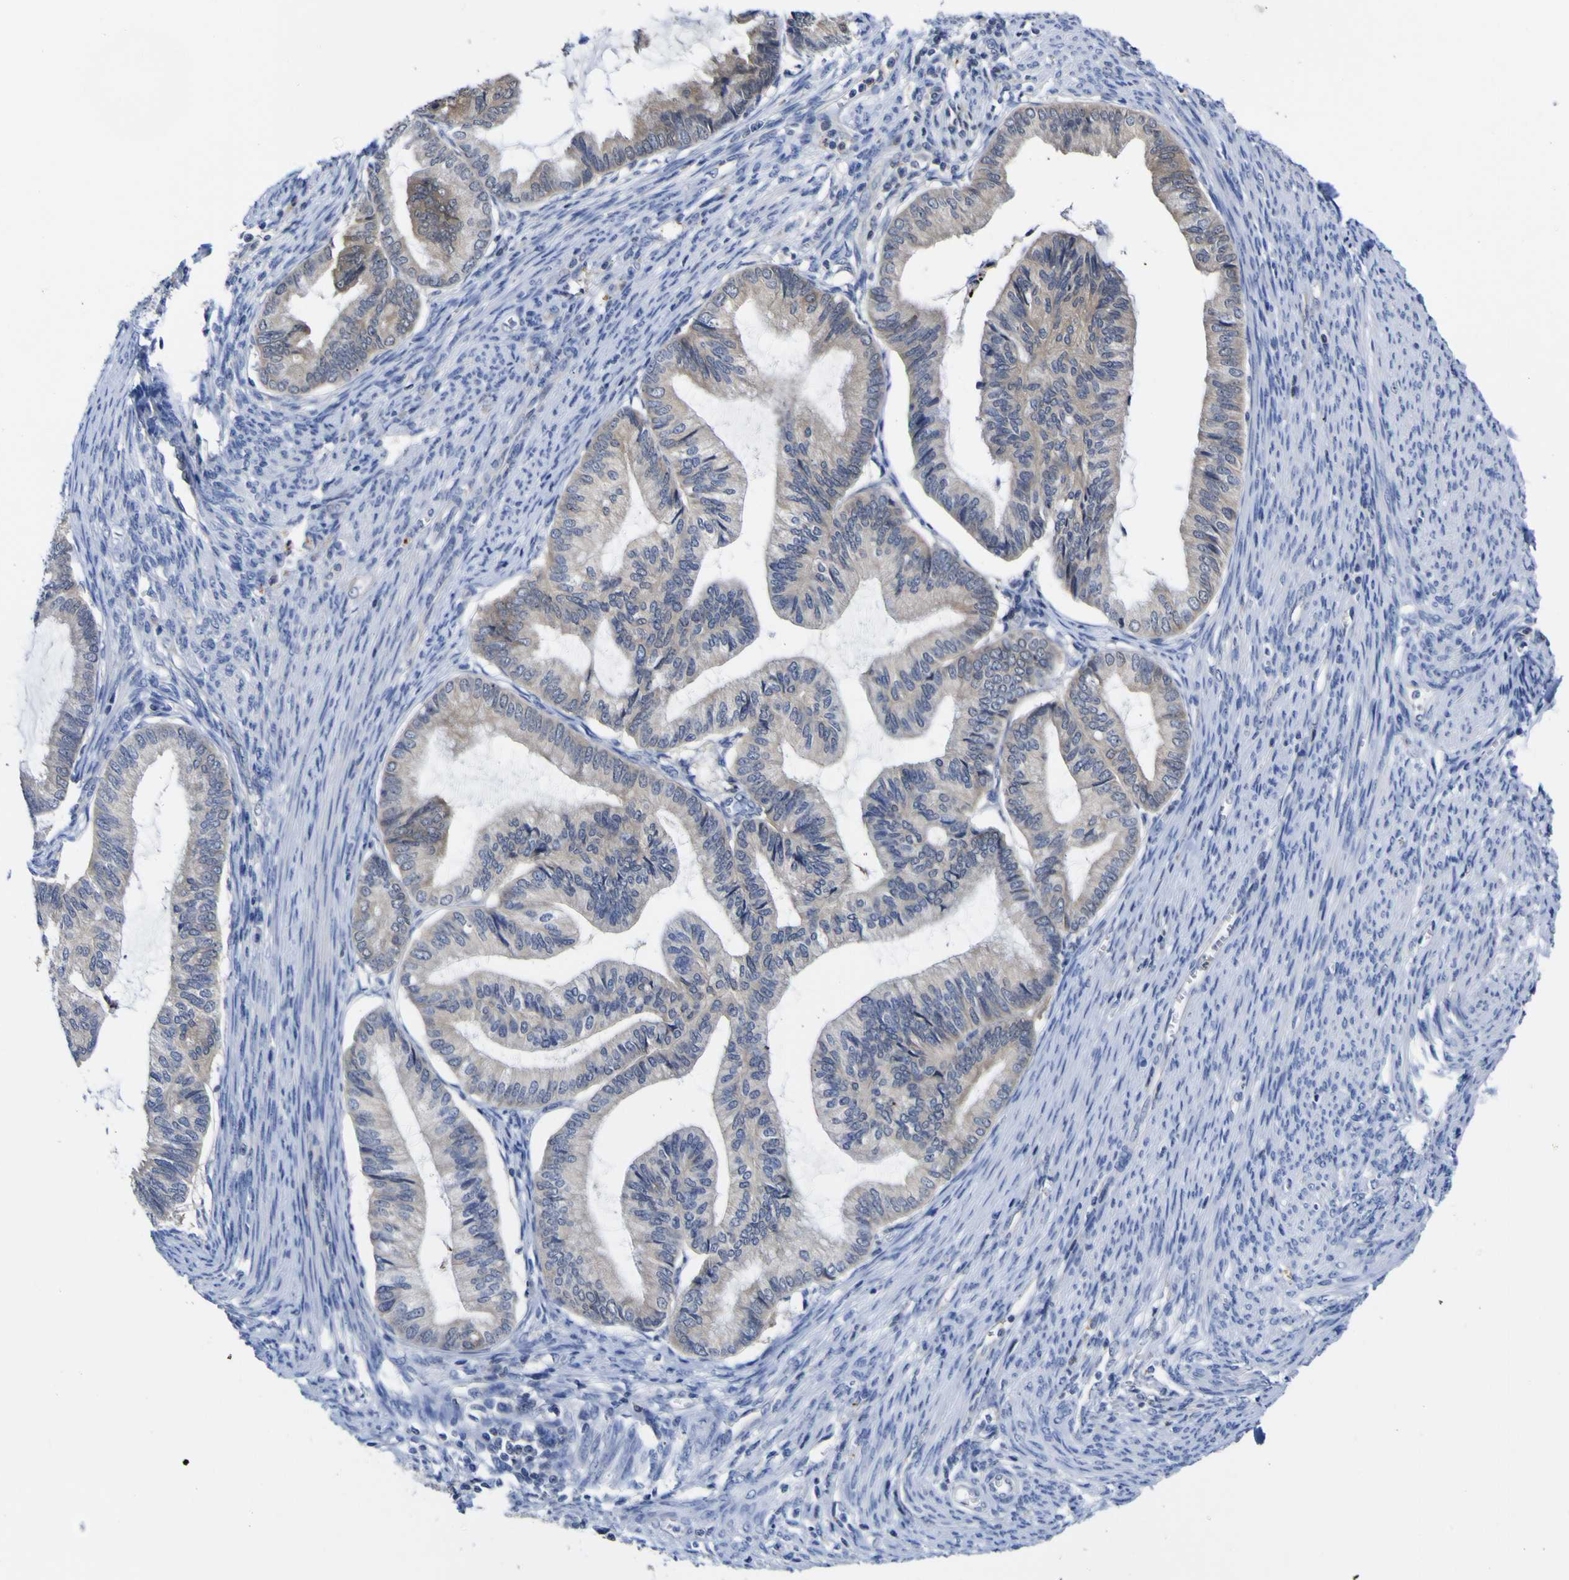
{"staining": {"intensity": "negative", "quantity": "none", "location": "none"}, "tissue": "cervical cancer", "cell_type": "Tumor cells", "image_type": "cancer", "snomed": [{"axis": "morphology", "description": "Normal tissue, NOS"}, {"axis": "morphology", "description": "Adenocarcinoma, NOS"}, {"axis": "topography", "description": "Cervix"}, {"axis": "topography", "description": "Endometrium"}], "caption": "High magnification brightfield microscopy of cervical cancer stained with DAB (brown) and counterstained with hematoxylin (blue): tumor cells show no significant staining.", "gene": "CASP6", "patient": {"sex": "female", "age": 86}}